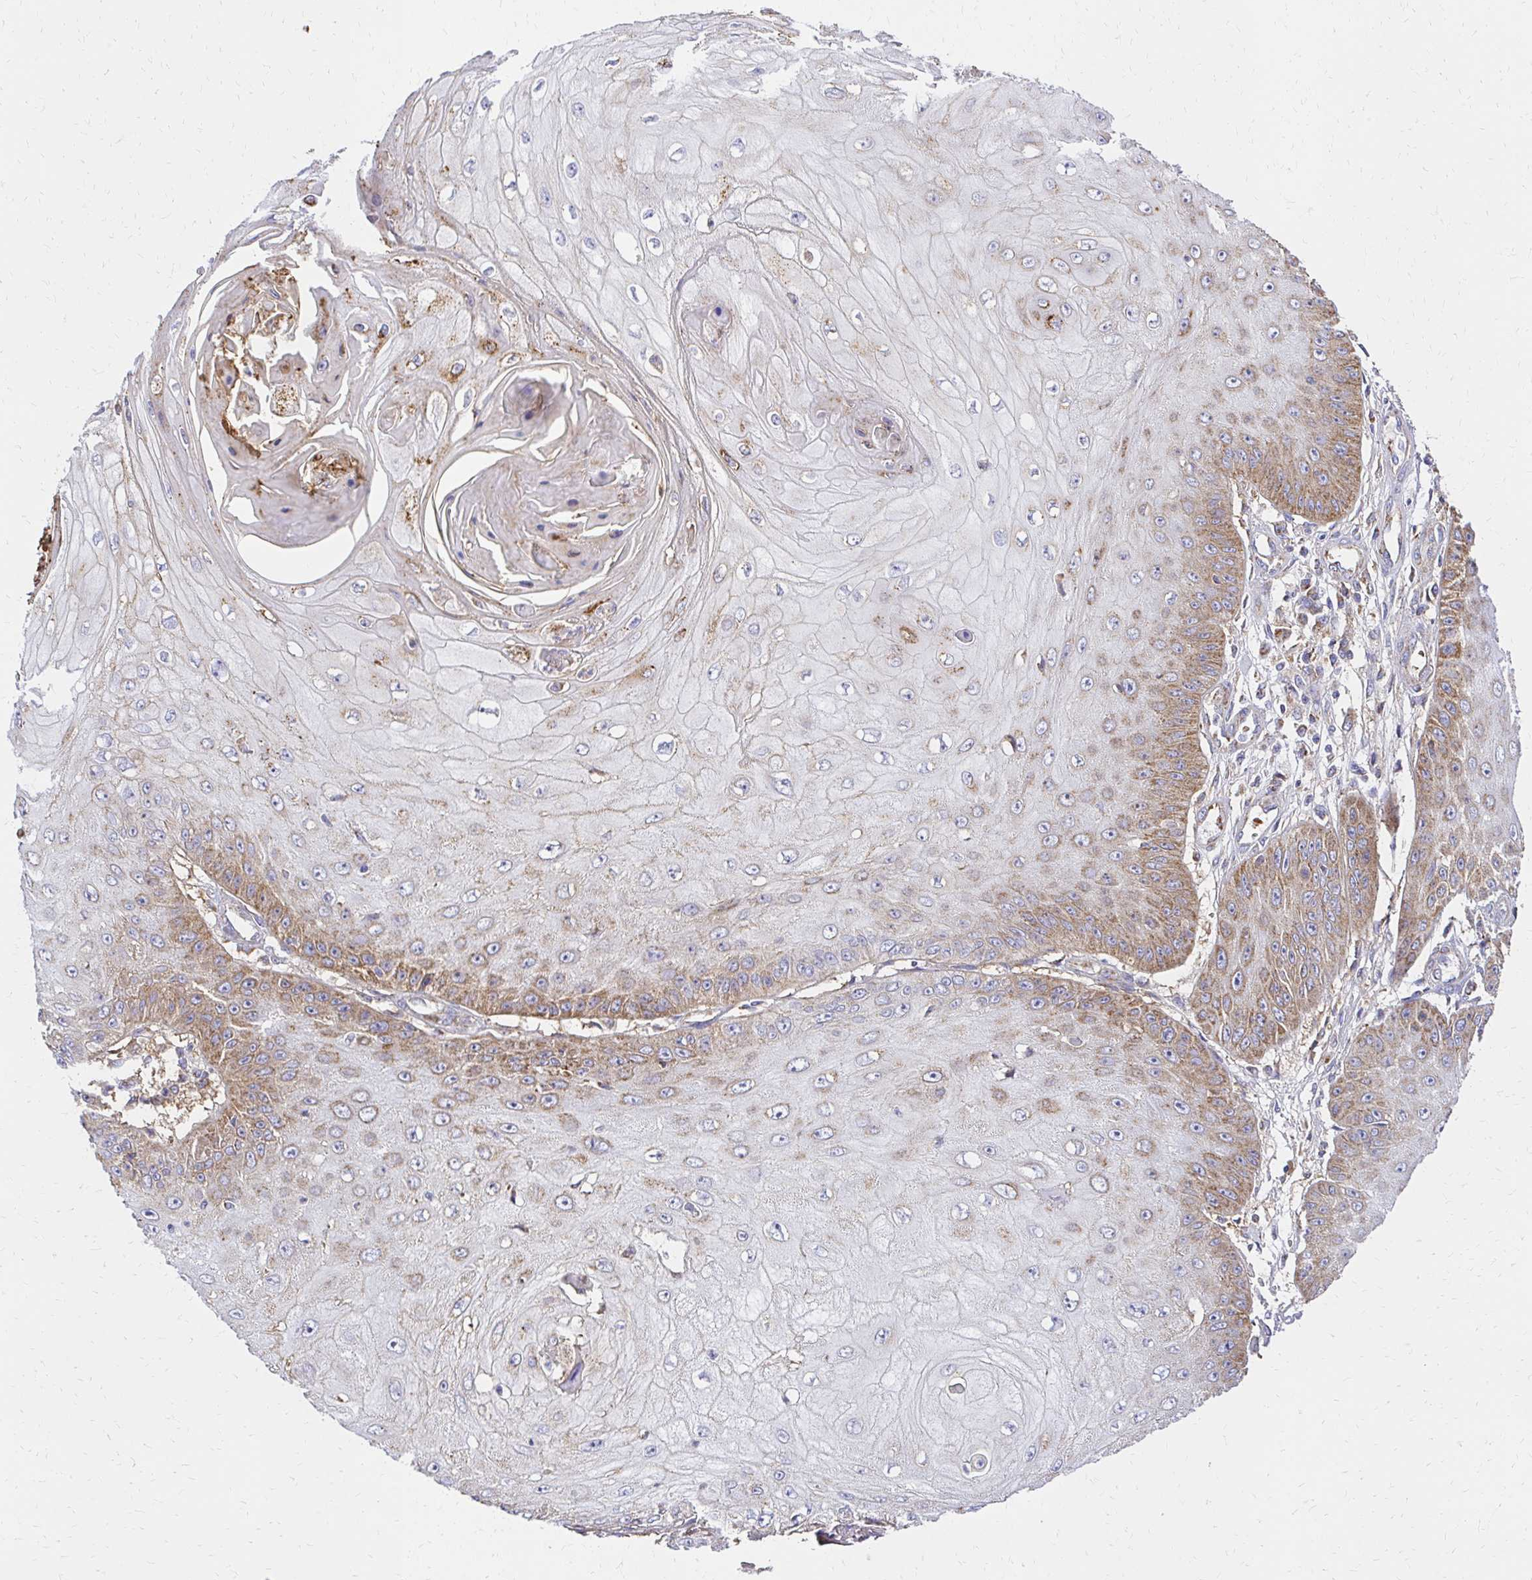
{"staining": {"intensity": "moderate", "quantity": "25%-75%", "location": "cytoplasmic/membranous"}, "tissue": "skin cancer", "cell_type": "Tumor cells", "image_type": "cancer", "snomed": [{"axis": "morphology", "description": "Squamous cell carcinoma, NOS"}, {"axis": "topography", "description": "Skin"}], "caption": "Immunohistochemistry of squamous cell carcinoma (skin) shows medium levels of moderate cytoplasmic/membranous expression in approximately 25%-75% of tumor cells. (brown staining indicates protein expression, while blue staining denotes nuclei).", "gene": "MRPL13", "patient": {"sex": "male", "age": 70}}